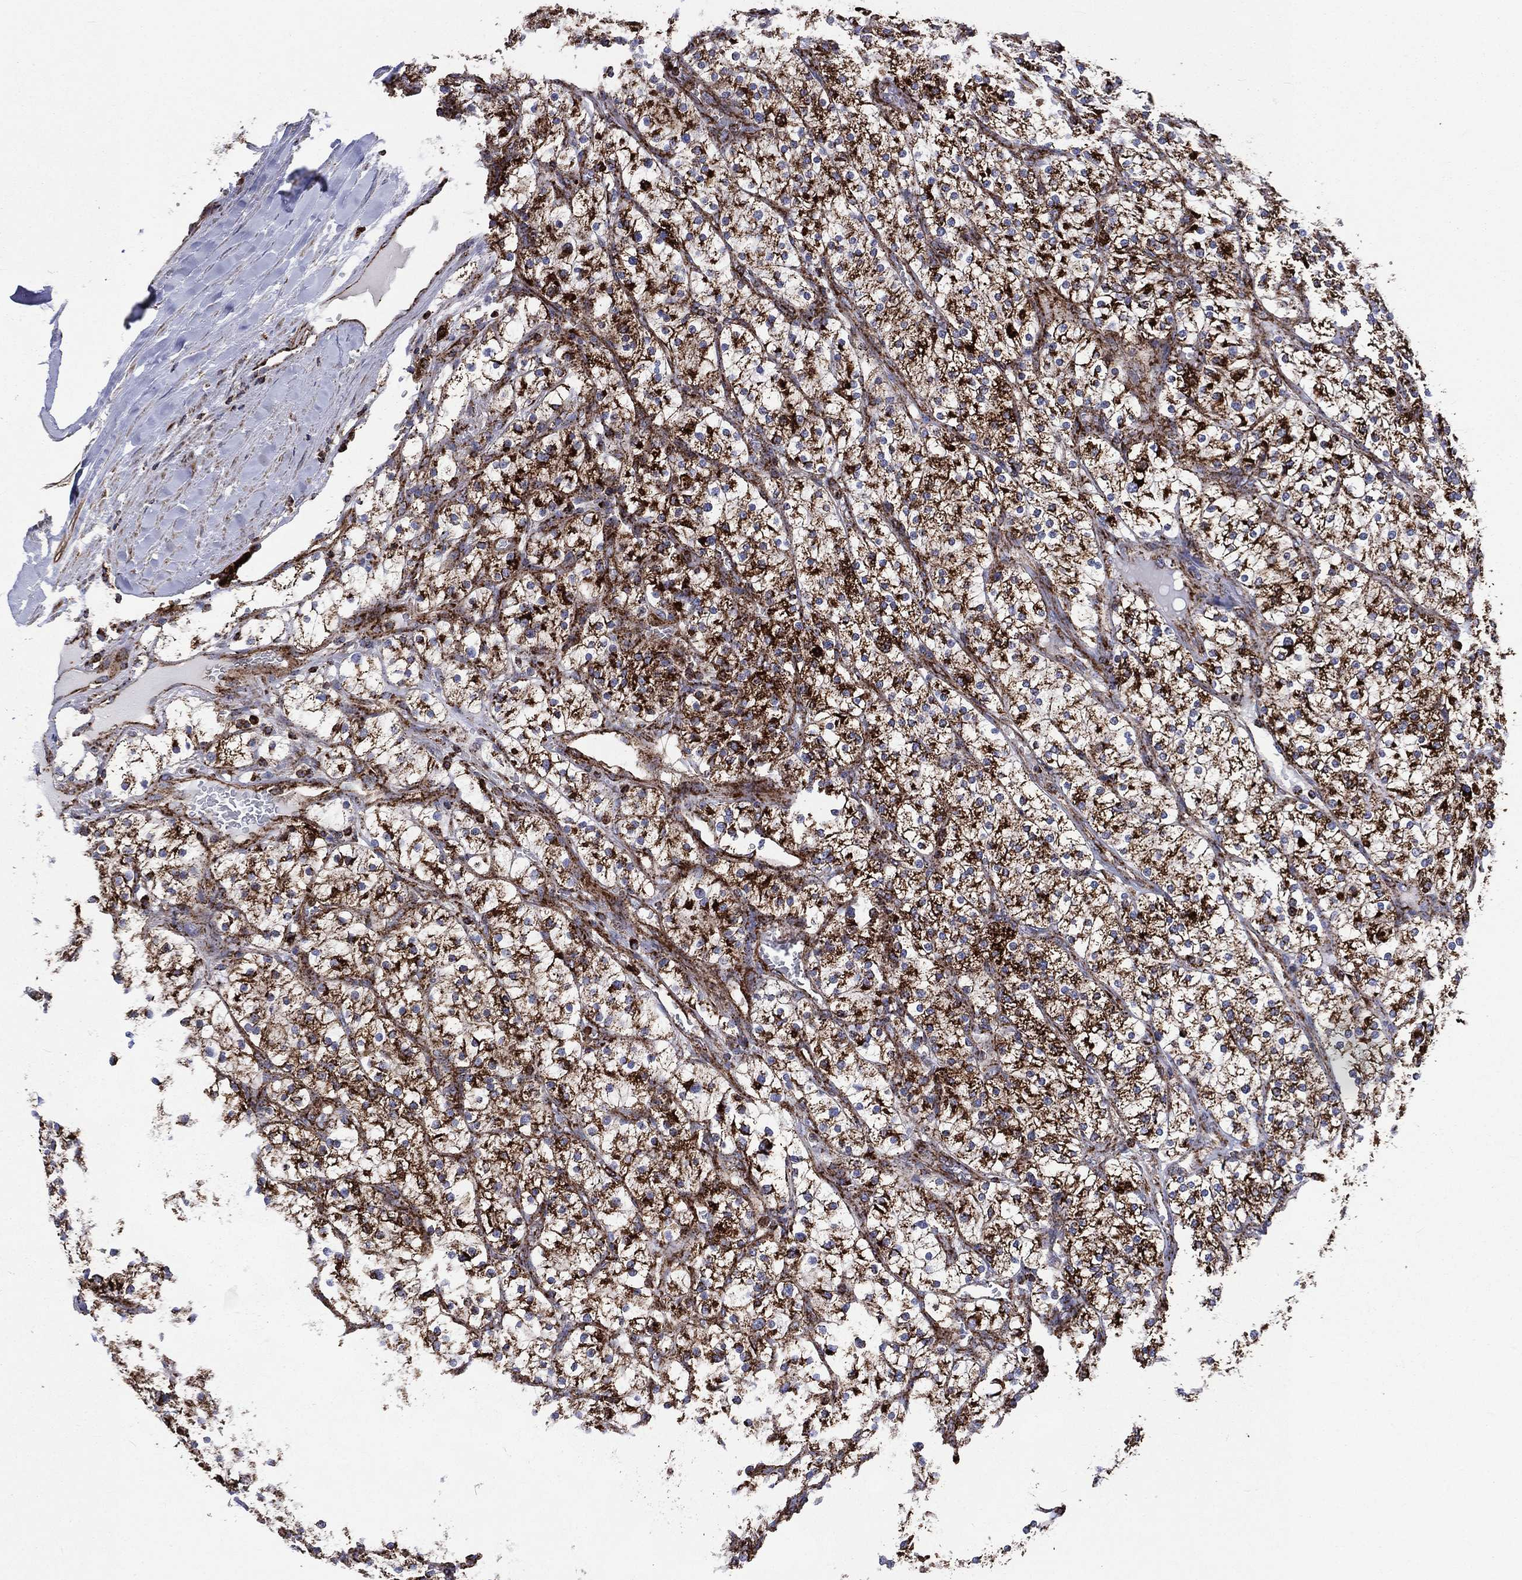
{"staining": {"intensity": "strong", "quantity": ">75%", "location": "cytoplasmic/membranous"}, "tissue": "renal cancer", "cell_type": "Tumor cells", "image_type": "cancer", "snomed": [{"axis": "morphology", "description": "Adenocarcinoma, NOS"}, {"axis": "topography", "description": "Kidney"}], "caption": "Immunohistochemical staining of adenocarcinoma (renal) displays high levels of strong cytoplasmic/membranous protein staining in about >75% of tumor cells.", "gene": "ANKRD37", "patient": {"sex": "male", "age": 80}}